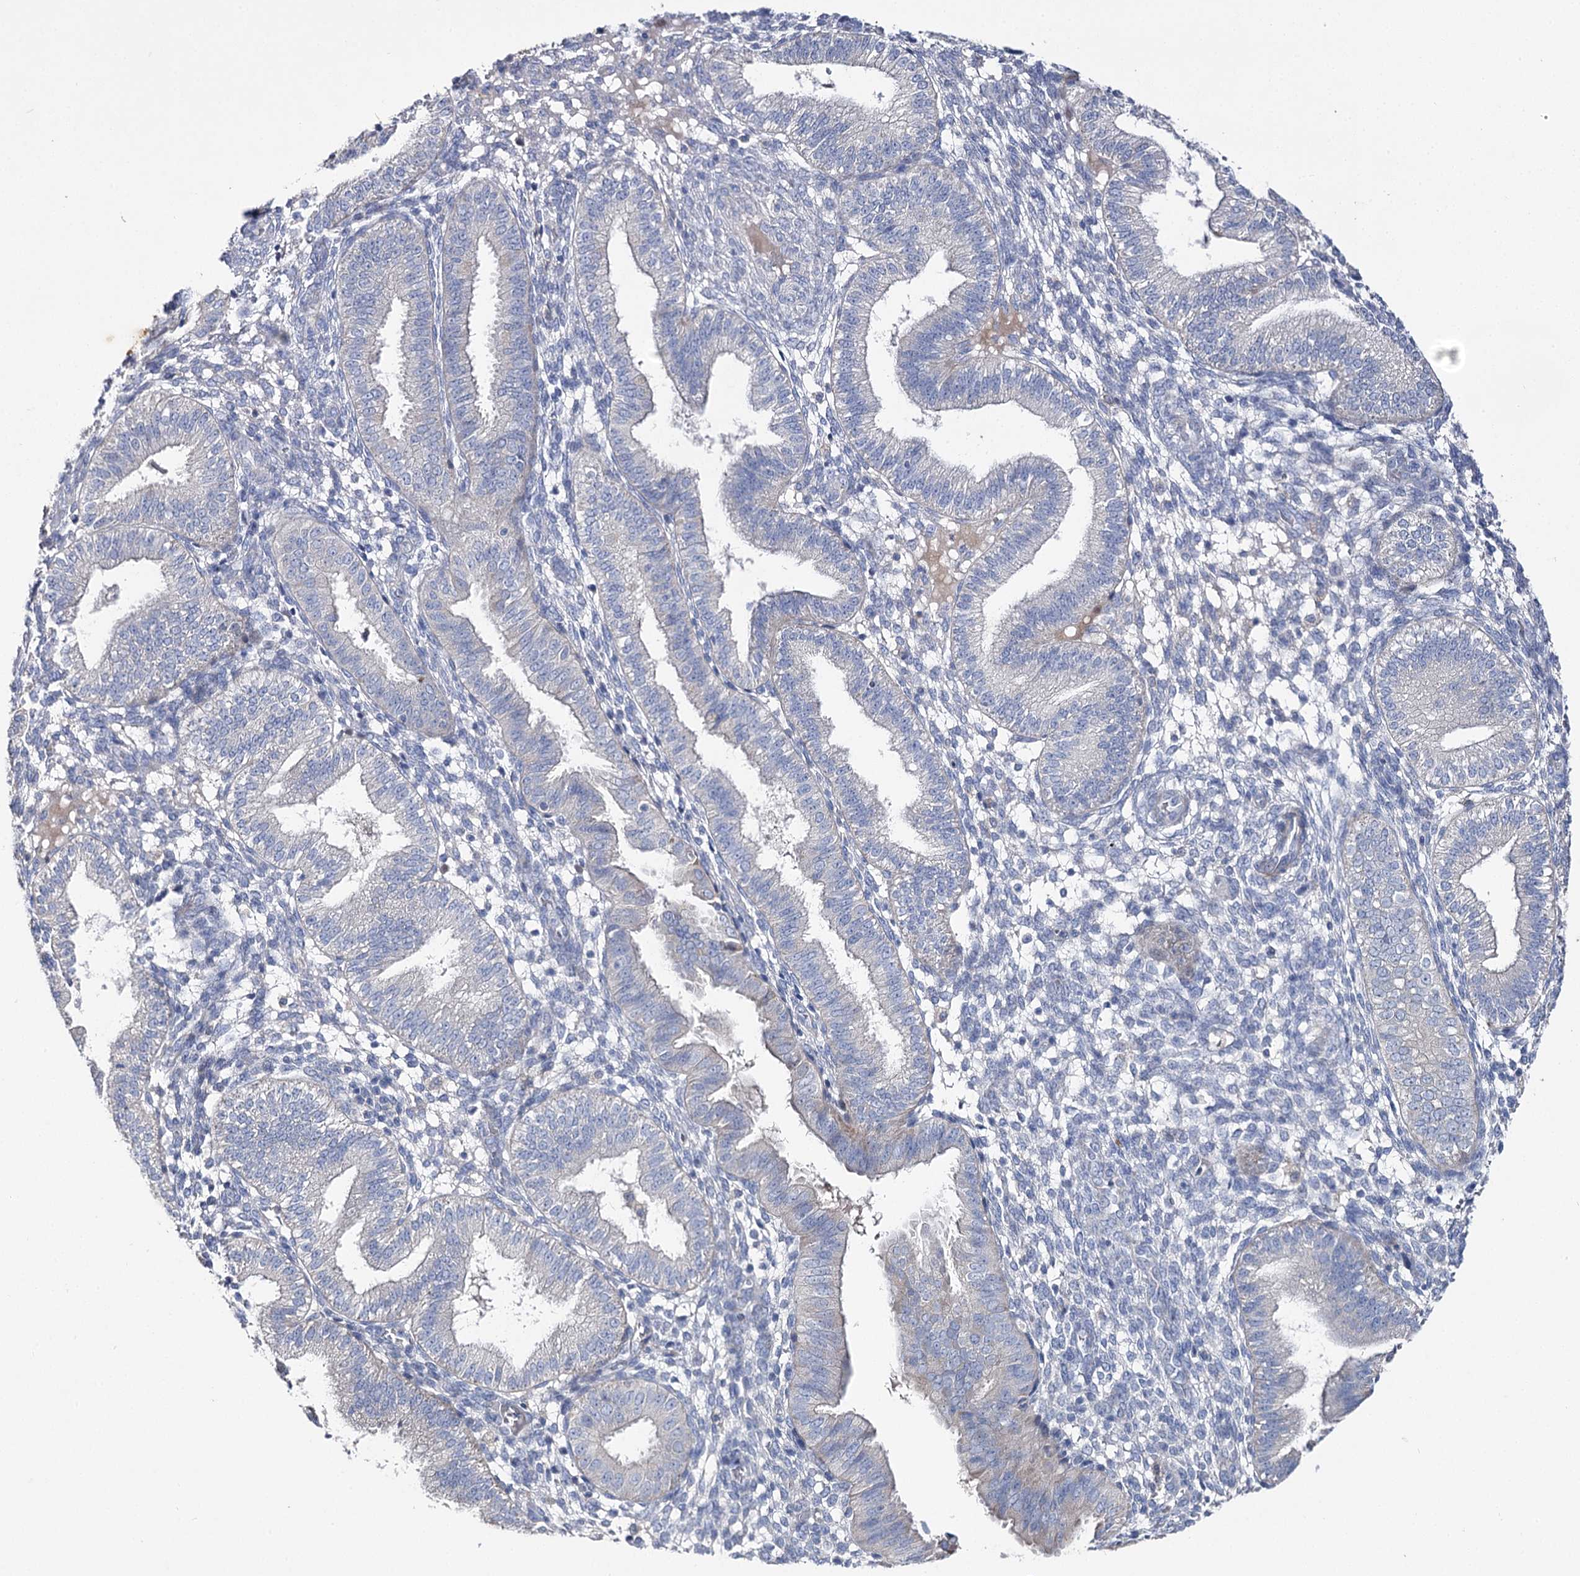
{"staining": {"intensity": "negative", "quantity": "none", "location": "none"}, "tissue": "endometrium", "cell_type": "Cells in endometrial stroma", "image_type": "normal", "snomed": [{"axis": "morphology", "description": "Normal tissue, NOS"}, {"axis": "topography", "description": "Endometrium"}], "caption": "High power microscopy image of an immunohistochemistry (IHC) photomicrograph of normal endometrium, revealing no significant staining in cells in endometrial stroma. (Stains: DAB (3,3'-diaminobenzidine) immunohistochemistry (IHC) with hematoxylin counter stain, Microscopy: brightfield microscopy at high magnification).", "gene": "NRAP", "patient": {"sex": "female", "age": 39}}